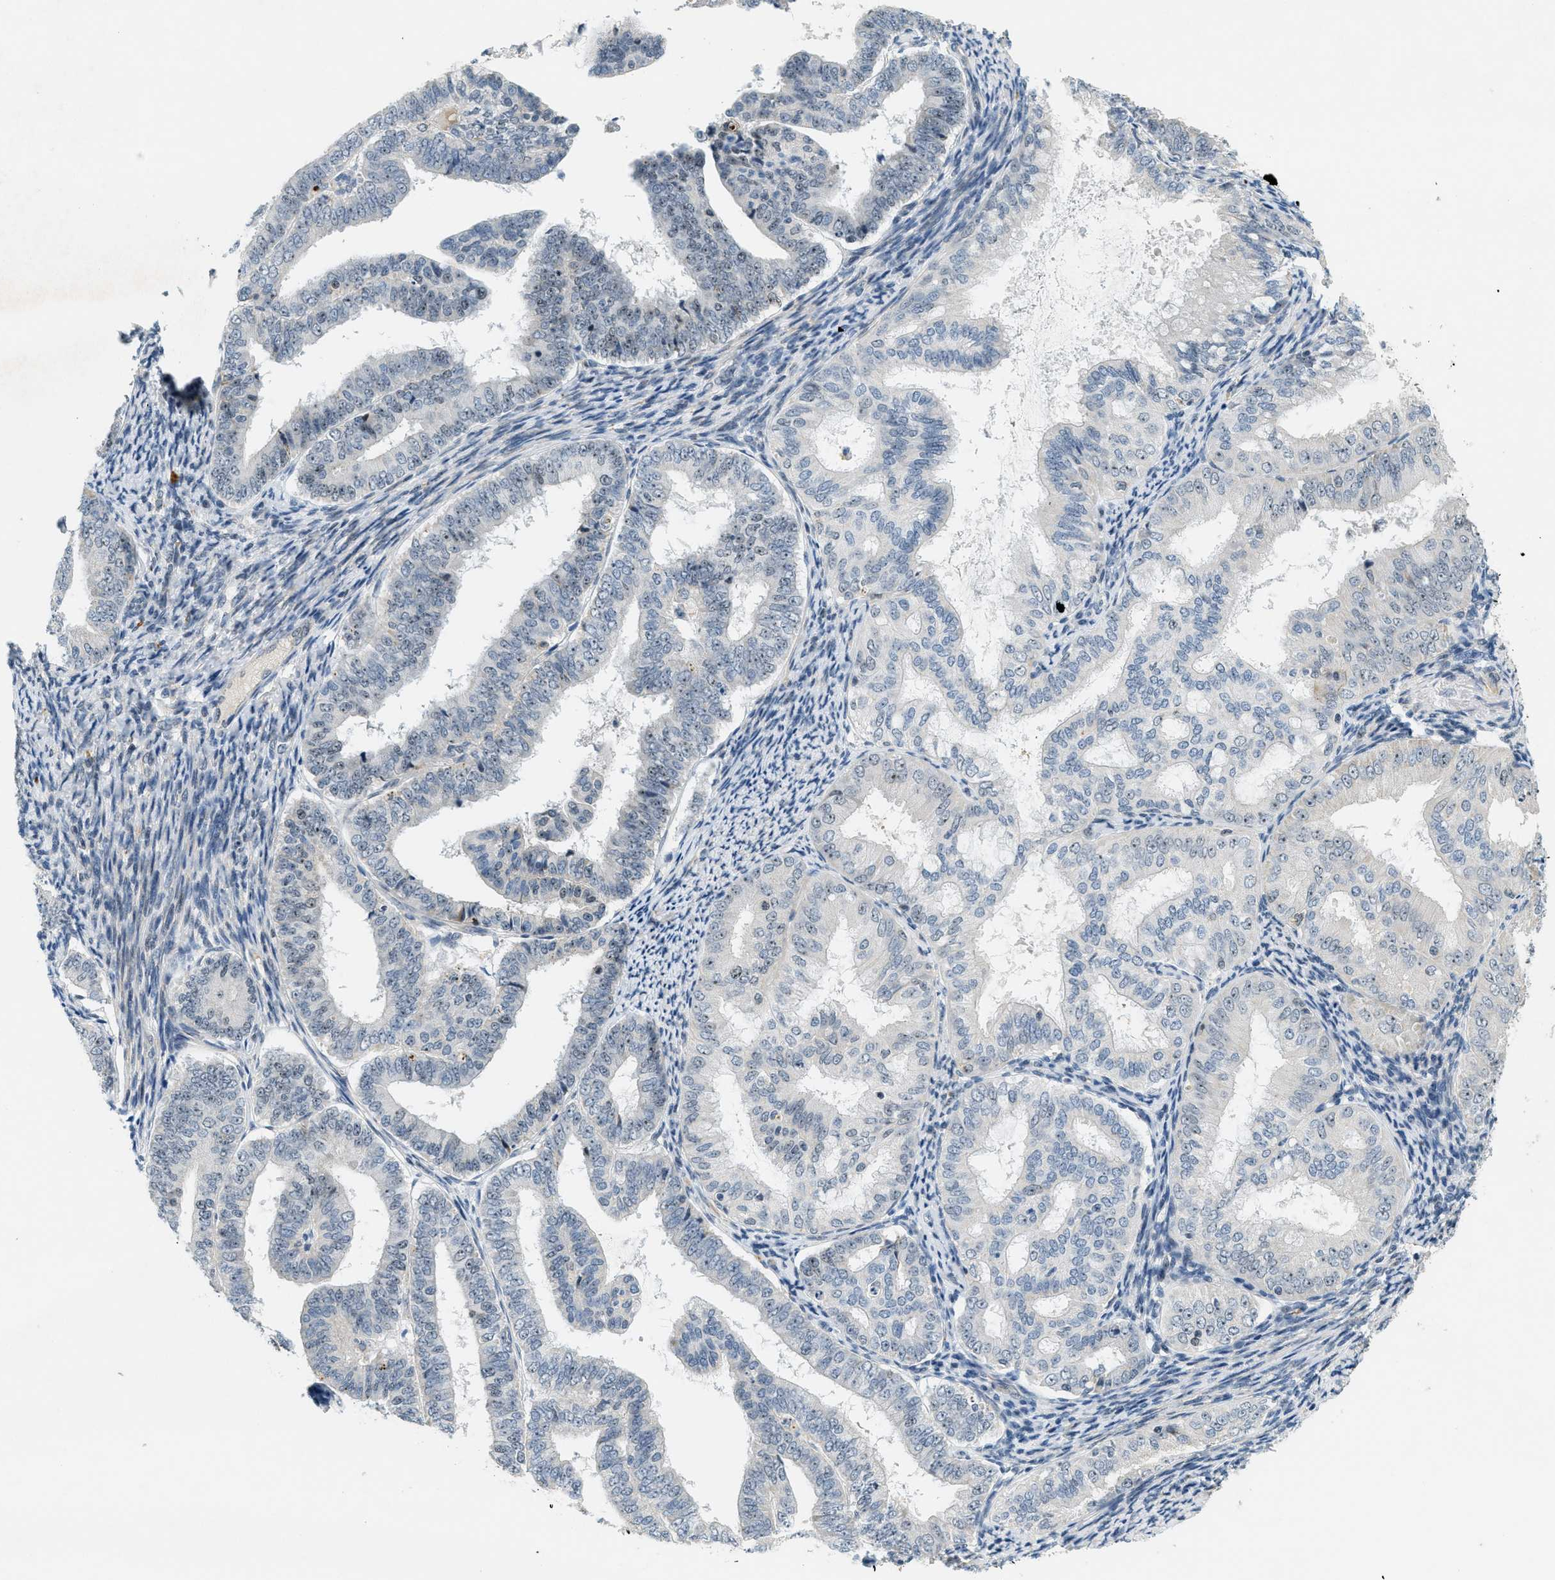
{"staining": {"intensity": "weak", "quantity": "25%-75%", "location": "nuclear"}, "tissue": "endometrial cancer", "cell_type": "Tumor cells", "image_type": "cancer", "snomed": [{"axis": "morphology", "description": "Adenocarcinoma, NOS"}, {"axis": "topography", "description": "Endometrium"}], "caption": "Immunohistochemical staining of endometrial cancer demonstrates low levels of weak nuclear protein staining in approximately 25%-75% of tumor cells.", "gene": "DDX47", "patient": {"sex": "female", "age": 63}}